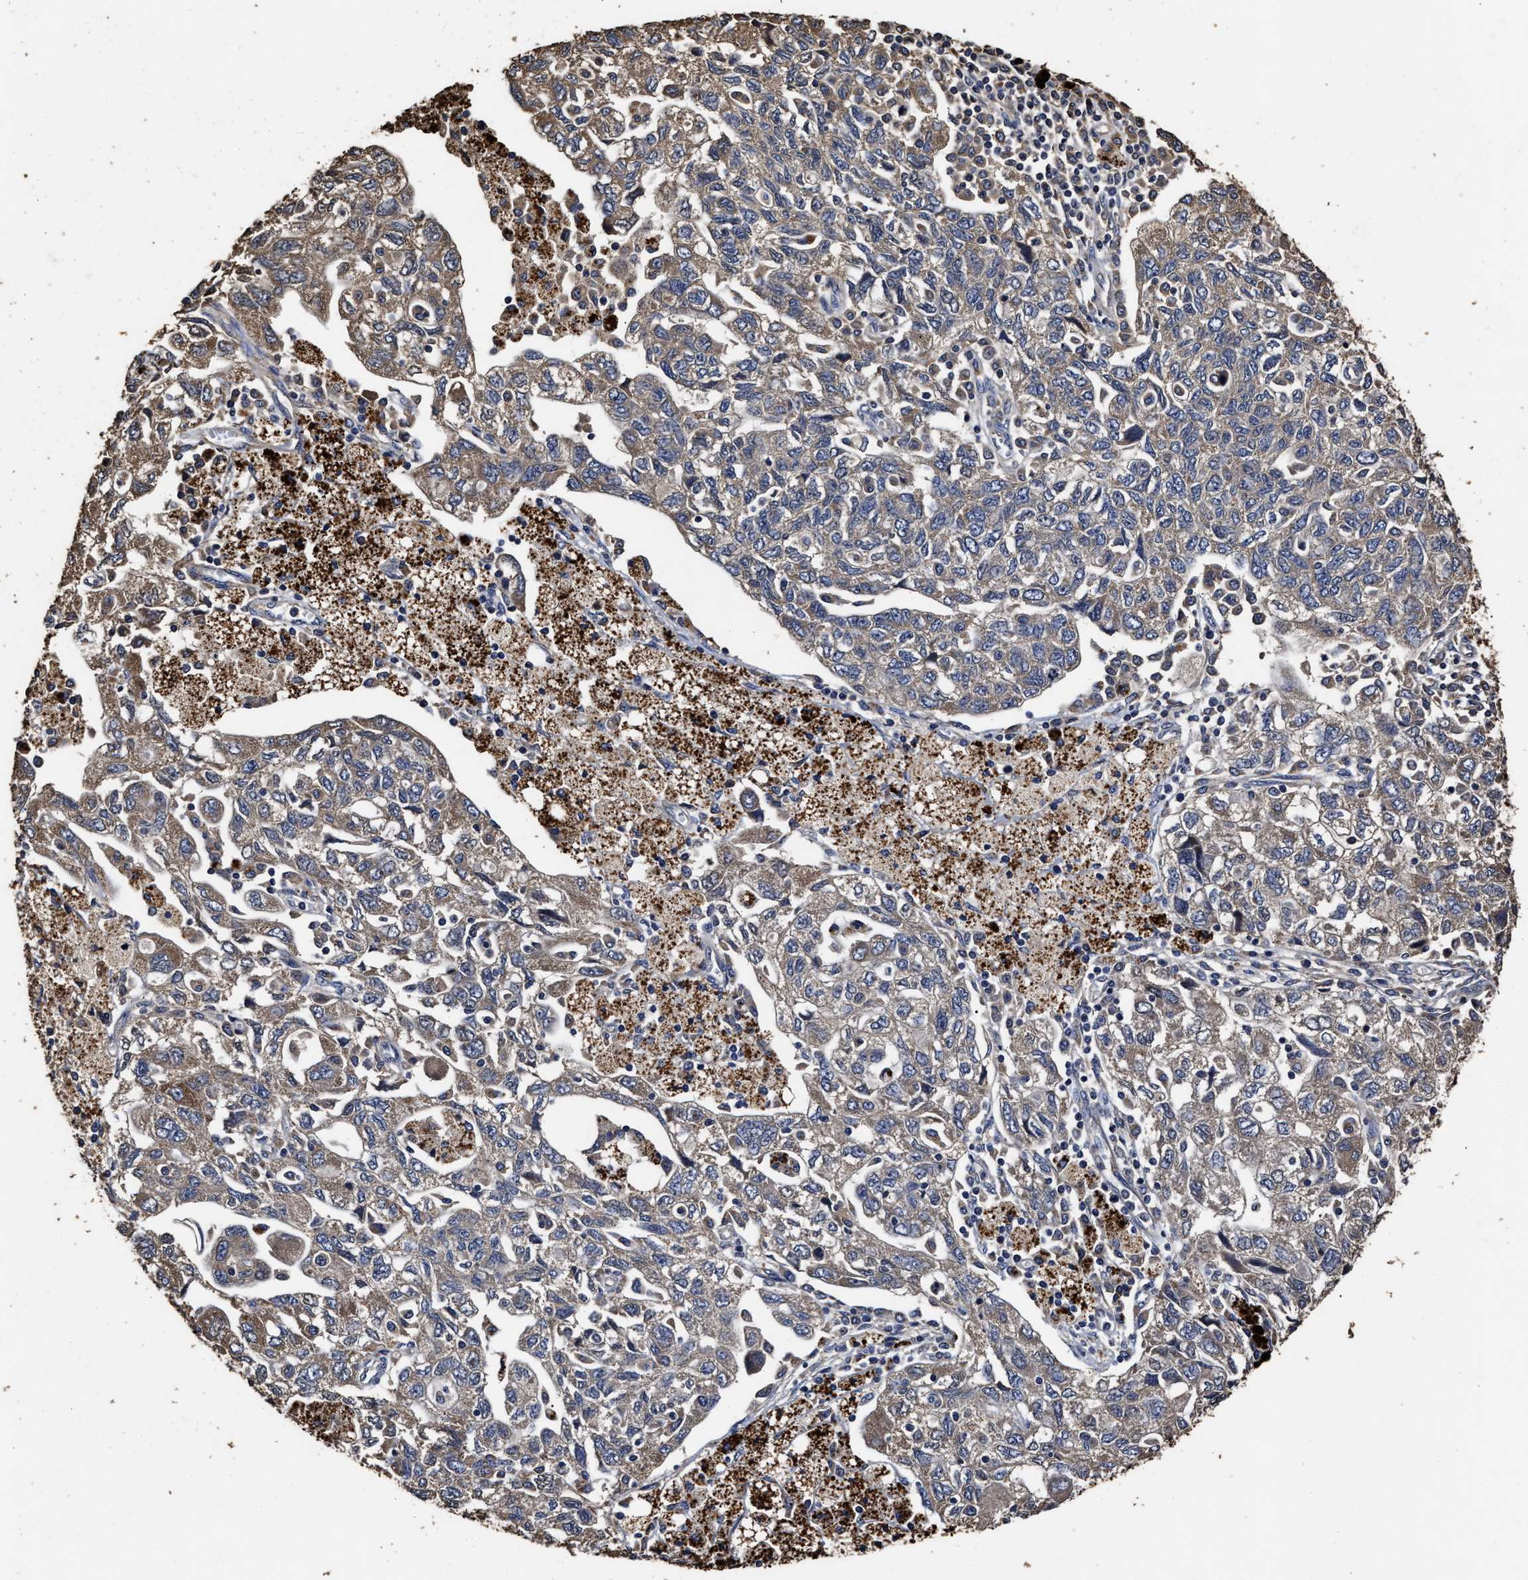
{"staining": {"intensity": "weak", "quantity": ">75%", "location": "cytoplasmic/membranous"}, "tissue": "ovarian cancer", "cell_type": "Tumor cells", "image_type": "cancer", "snomed": [{"axis": "morphology", "description": "Carcinoma, NOS"}, {"axis": "morphology", "description": "Cystadenocarcinoma, serous, NOS"}, {"axis": "topography", "description": "Ovary"}], "caption": "Immunohistochemical staining of ovarian cancer (carcinoma) demonstrates low levels of weak cytoplasmic/membranous expression in about >75% of tumor cells.", "gene": "PPM1K", "patient": {"sex": "female", "age": 69}}